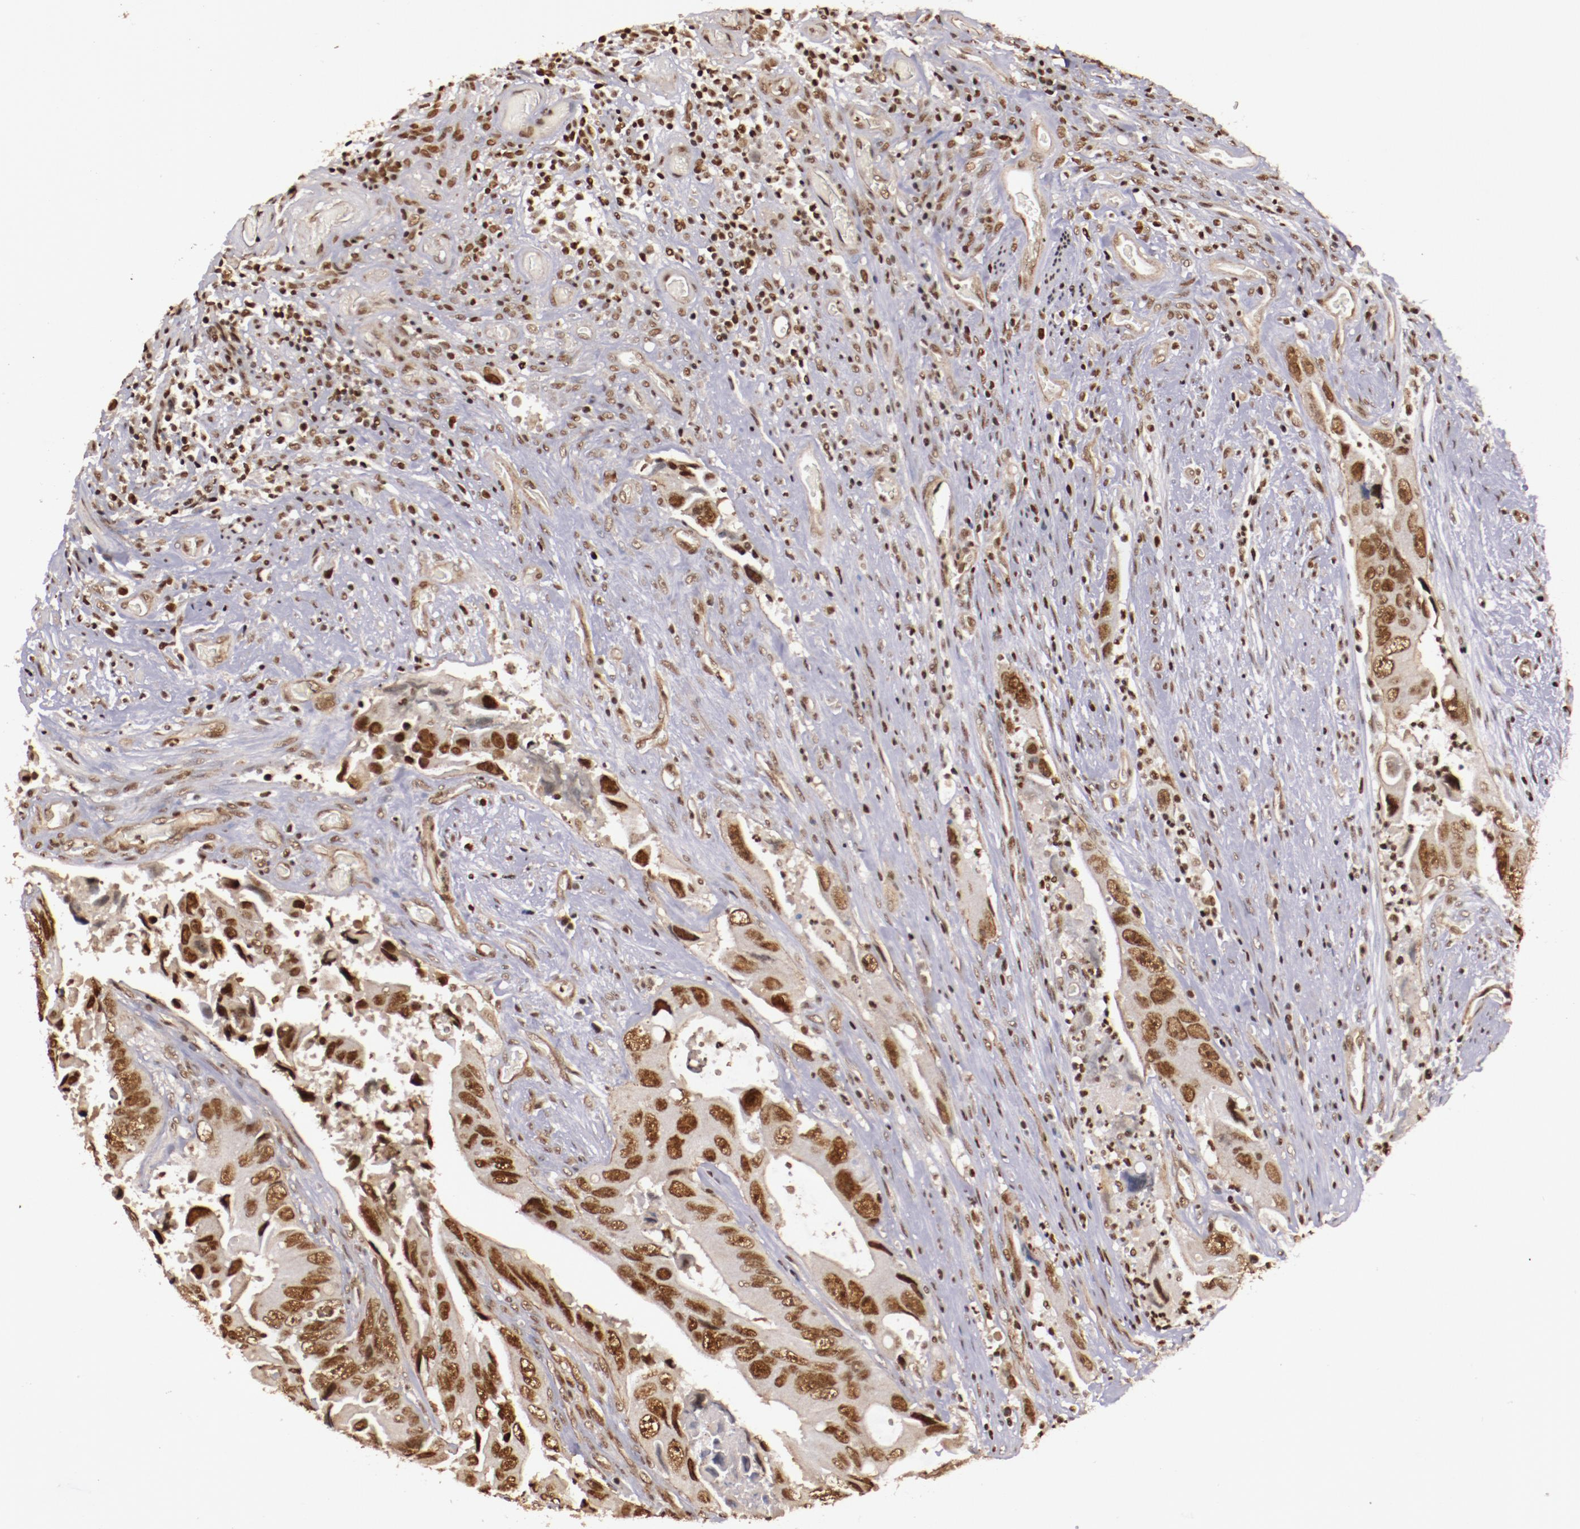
{"staining": {"intensity": "moderate", "quantity": ">75%", "location": "nuclear"}, "tissue": "colorectal cancer", "cell_type": "Tumor cells", "image_type": "cancer", "snomed": [{"axis": "morphology", "description": "Adenocarcinoma, NOS"}, {"axis": "topography", "description": "Rectum"}], "caption": "Immunohistochemistry staining of colorectal cancer, which exhibits medium levels of moderate nuclear expression in approximately >75% of tumor cells indicating moderate nuclear protein expression. The staining was performed using DAB (brown) for protein detection and nuclei were counterstained in hematoxylin (blue).", "gene": "STAG2", "patient": {"sex": "male", "age": 70}}